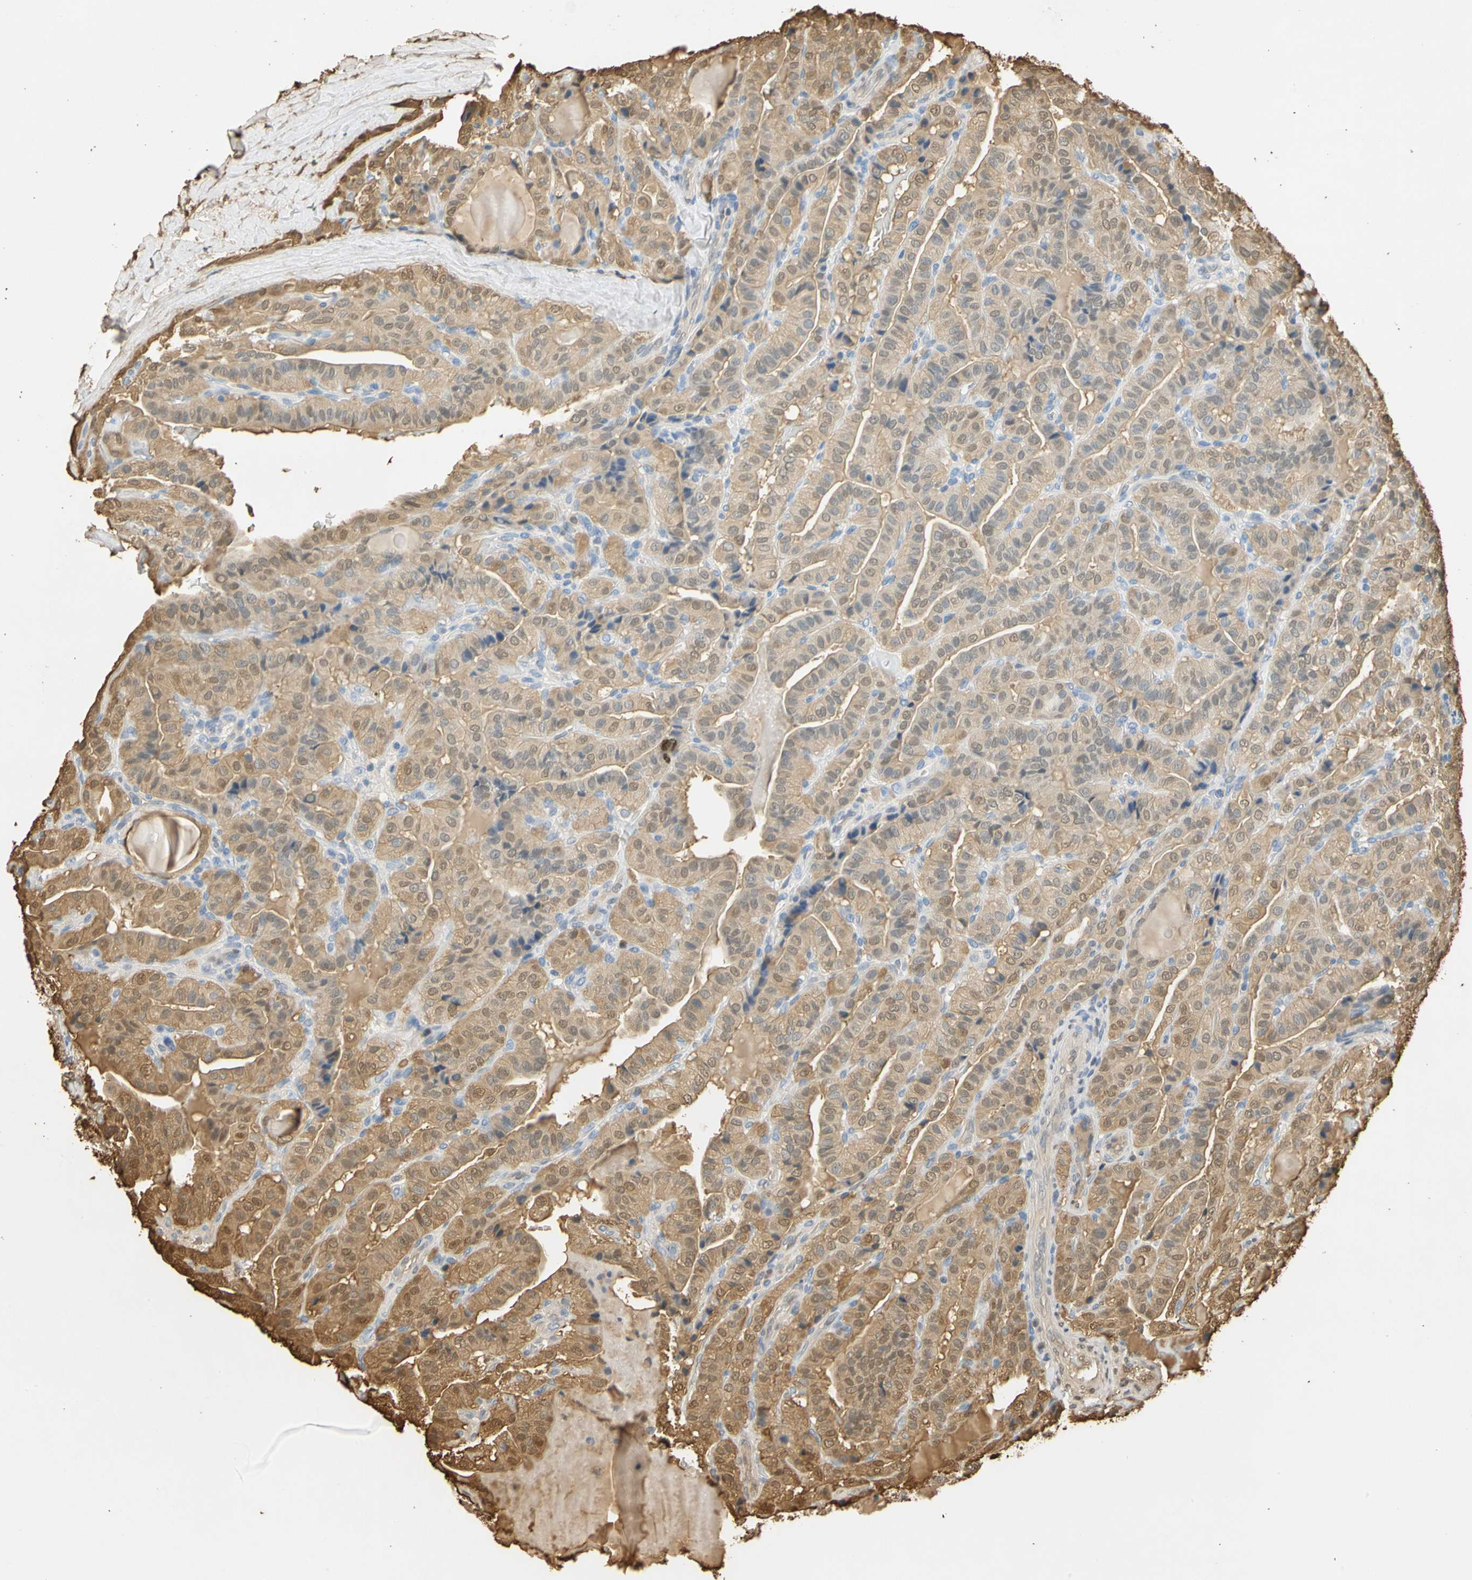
{"staining": {"intensity": "moderate", "quantity": ">75%", "location": "cytoplasmic/membranous,nuclear"}, "tissue": "thyroid cancer", "cell_type": "Tumor cells", "image_type": "cancer", "snomed": [{"axis": "morphology", "description": "Papillary adenocarcinoma, NOS"}, {"axis": "topography", "description": "Thyroid gland"}], "caption": "A micrograph showing moderate cytoplasmic/membranous and nuclear staining in about >75% of tumor cells in thyroid papillary adenocarcinoma, as visualized by brown immunohistochemical staining.", "gene": "S100A6", "patient": {"sex": "male", "age": 77}}